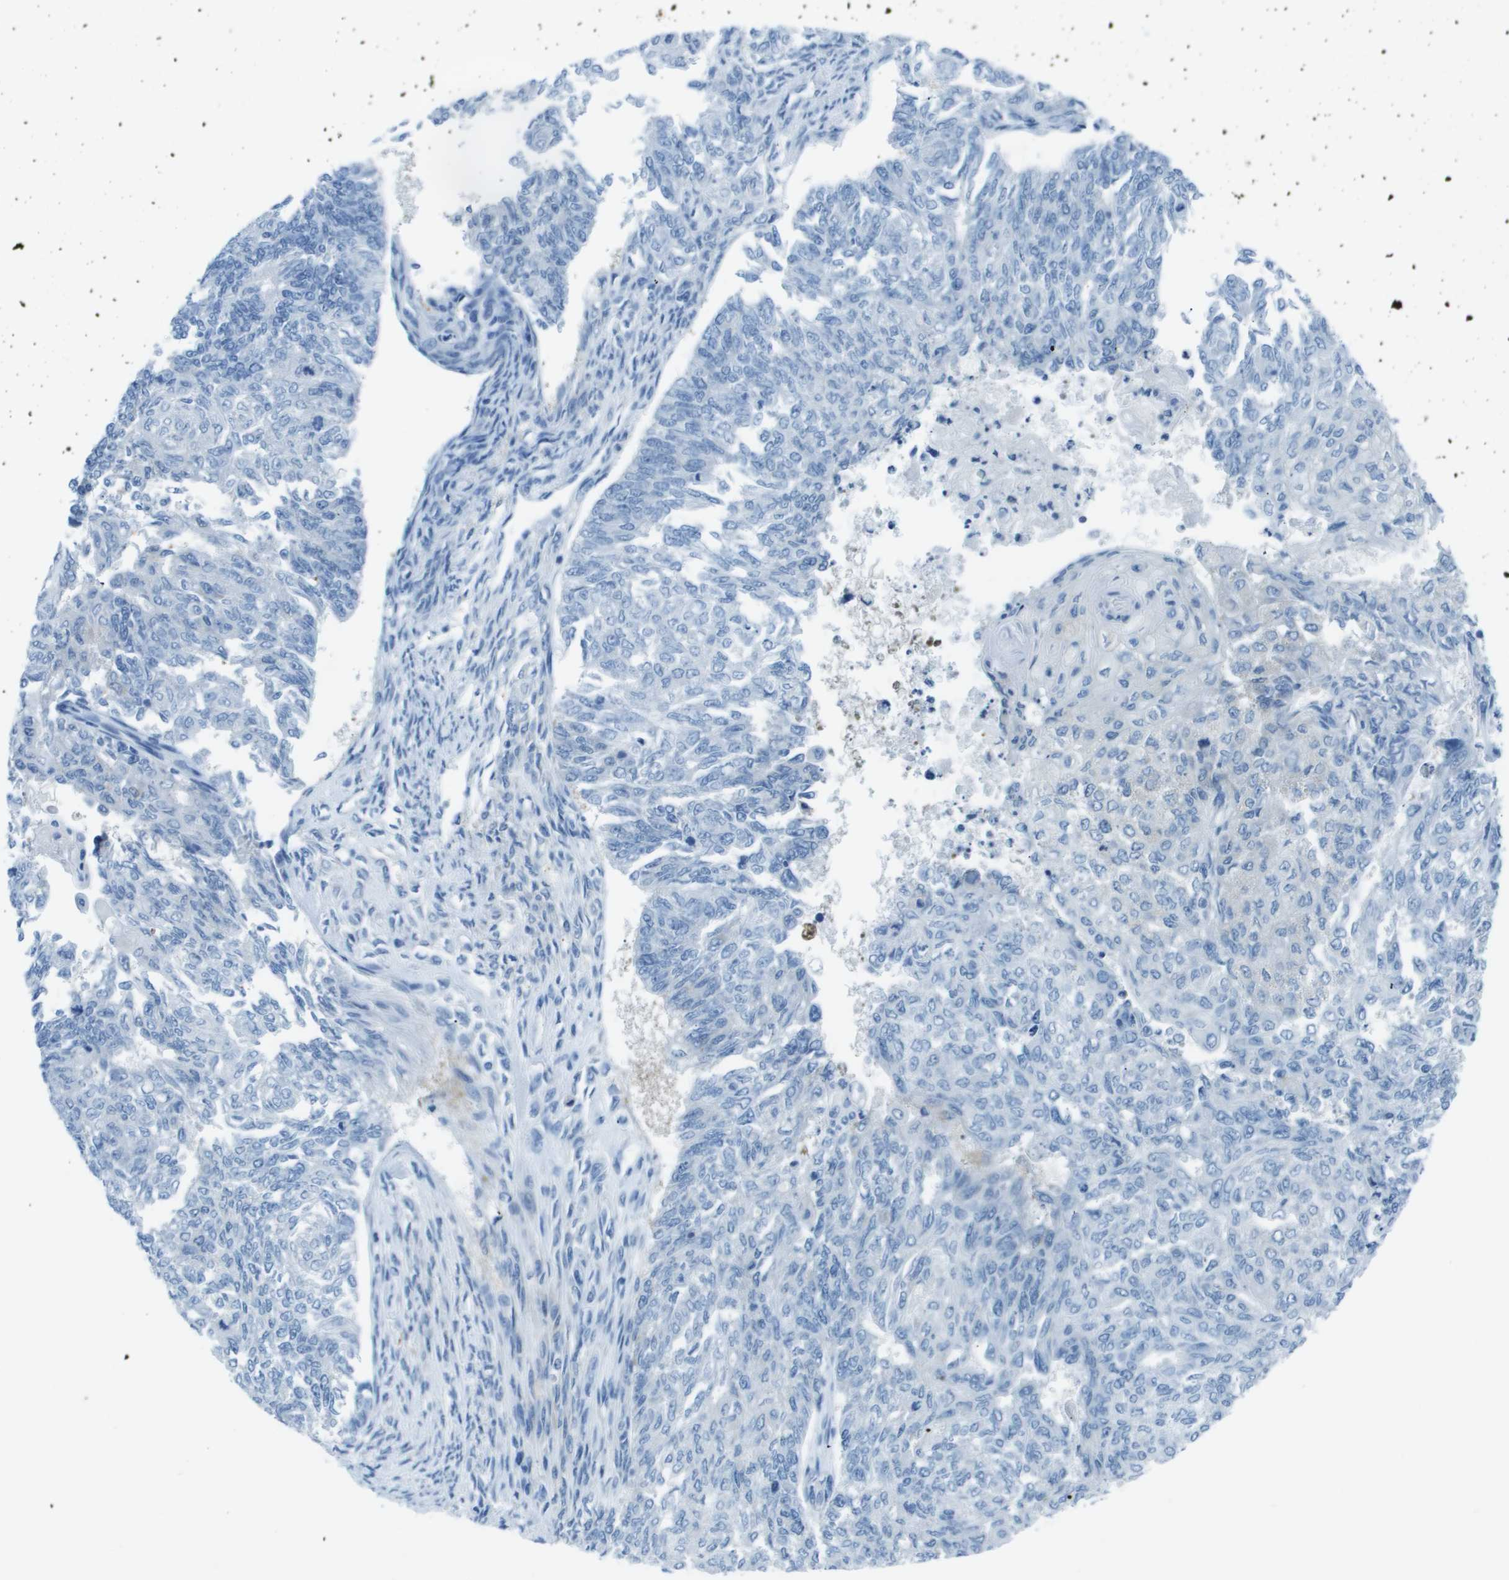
{"staining": {"intensity": "negative", "quantity": "none", "location": "none"}, "tissue": "endometrial cancer", "cell_type": "Tumor cells", "image_type": "cancer", "snomed": [{"axis": "morphology", "description": "Adenocarcinoma, NOS"}, {"axis": "topography", "description": "Endometrium"}], "caption": "This image is of endometrial cancer stained with immunohistochemistry (IHC) to label a protein in brown with the nuclei are counter-stained blue. There is no expression in tumor cells.", "gene": "STIP1", "patient": {"sex": "female", "age": 32}}